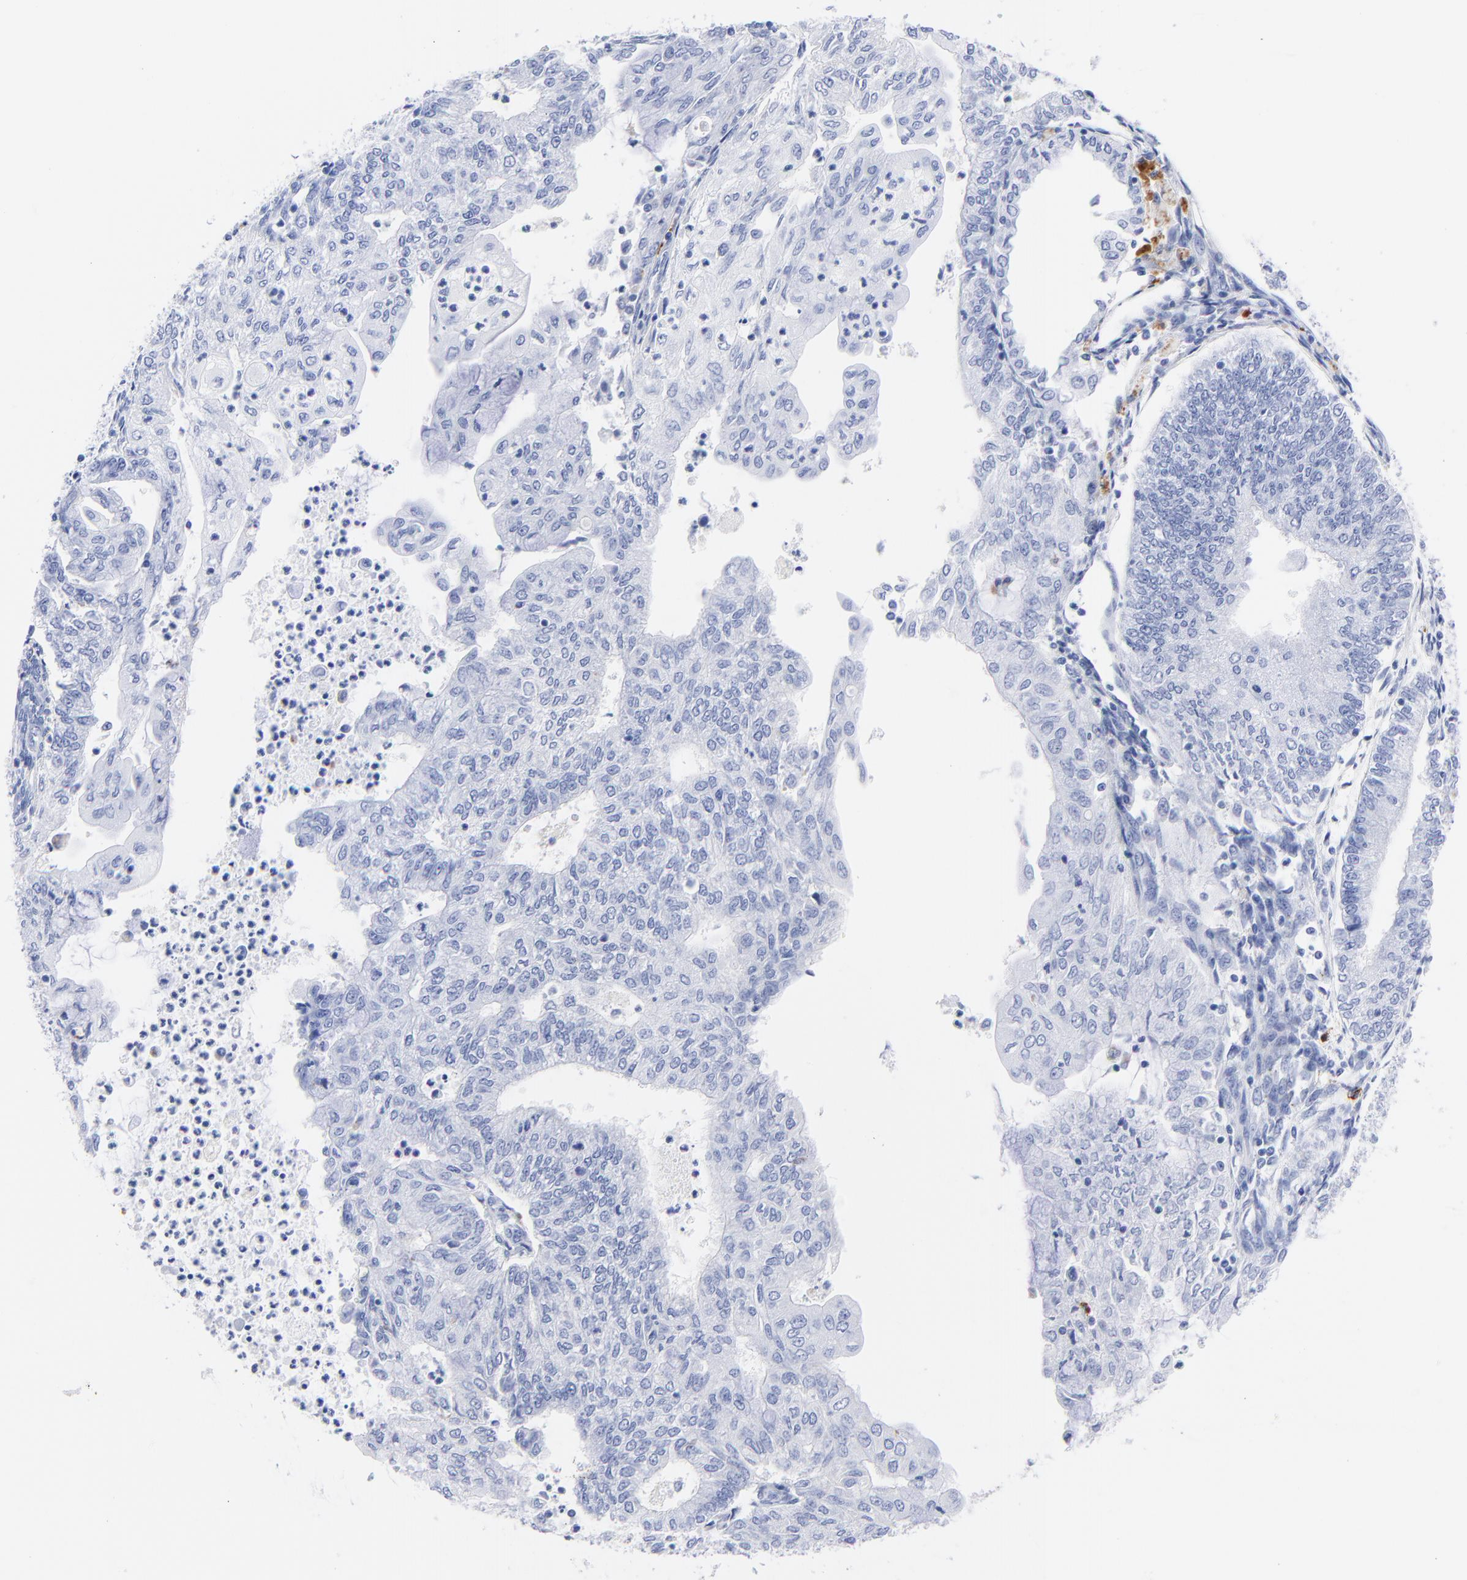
{"staining": {"intensity": "negative", "quantity": "none", "location": "none"}, "tissue": "endometrial cancer", "cell_type": "Tumor cells", "image_type": "cancer", "snomed": [{"axis": "morphology", "description": "Adenocarcinoma, NOS"}, {"axis": "topography", "description": "Endometrium"}], "caption": "Endometrial cancer was stained to show a protein in brown. There is no significant positivity in tumor cells. The staining is performed using DAB (3,3'-diaminobenzidine) brown chromogen with nuclei counter-stained in using hematoxylin.", "gene": "CPVL", "patient": {"sex": "female", "age": 59}}